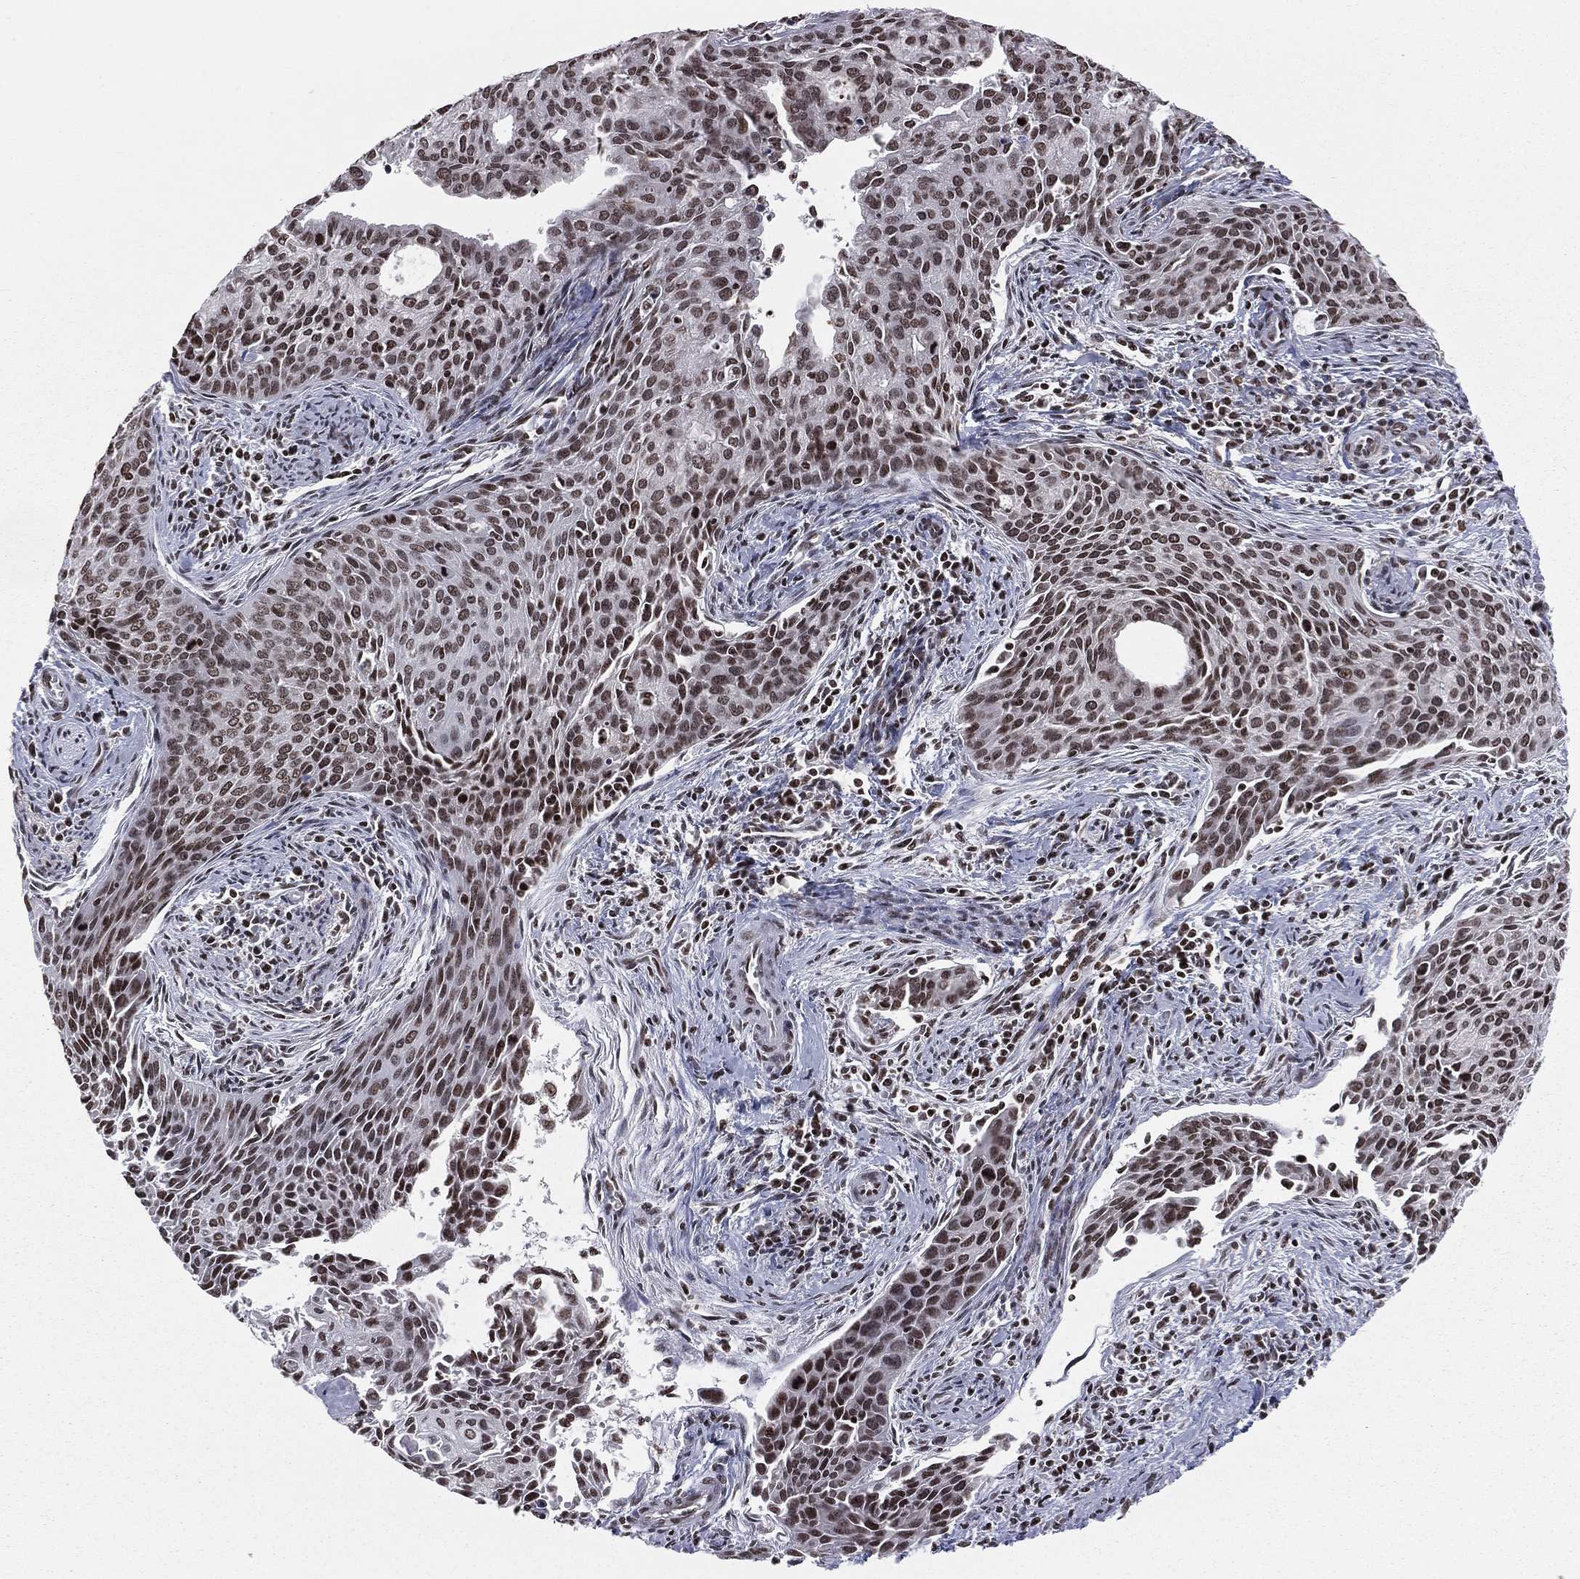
{"staining": {"intensity": "strong", "quantity": "25%-75%", "location": "nuclear"}, "tissue": "cervical cancer", "cell_type": "Tumor cells", "image_type": "cancer", "snomed": [{"axis": "morphology", "description": "Squamous cell carcinoma, NOS"}, {"axis": "topography", "description": "Cervix"}], "caption": "Tumor cells reveal strong nuclear expression in approximately 25%-75% of cells in cervical cancer. Immunohistochemistry (ihc) stains the protein in brown and the nuclei are stained blue.", "gene": "RFX7", "patient": {"sex": "female", "age": 29}}